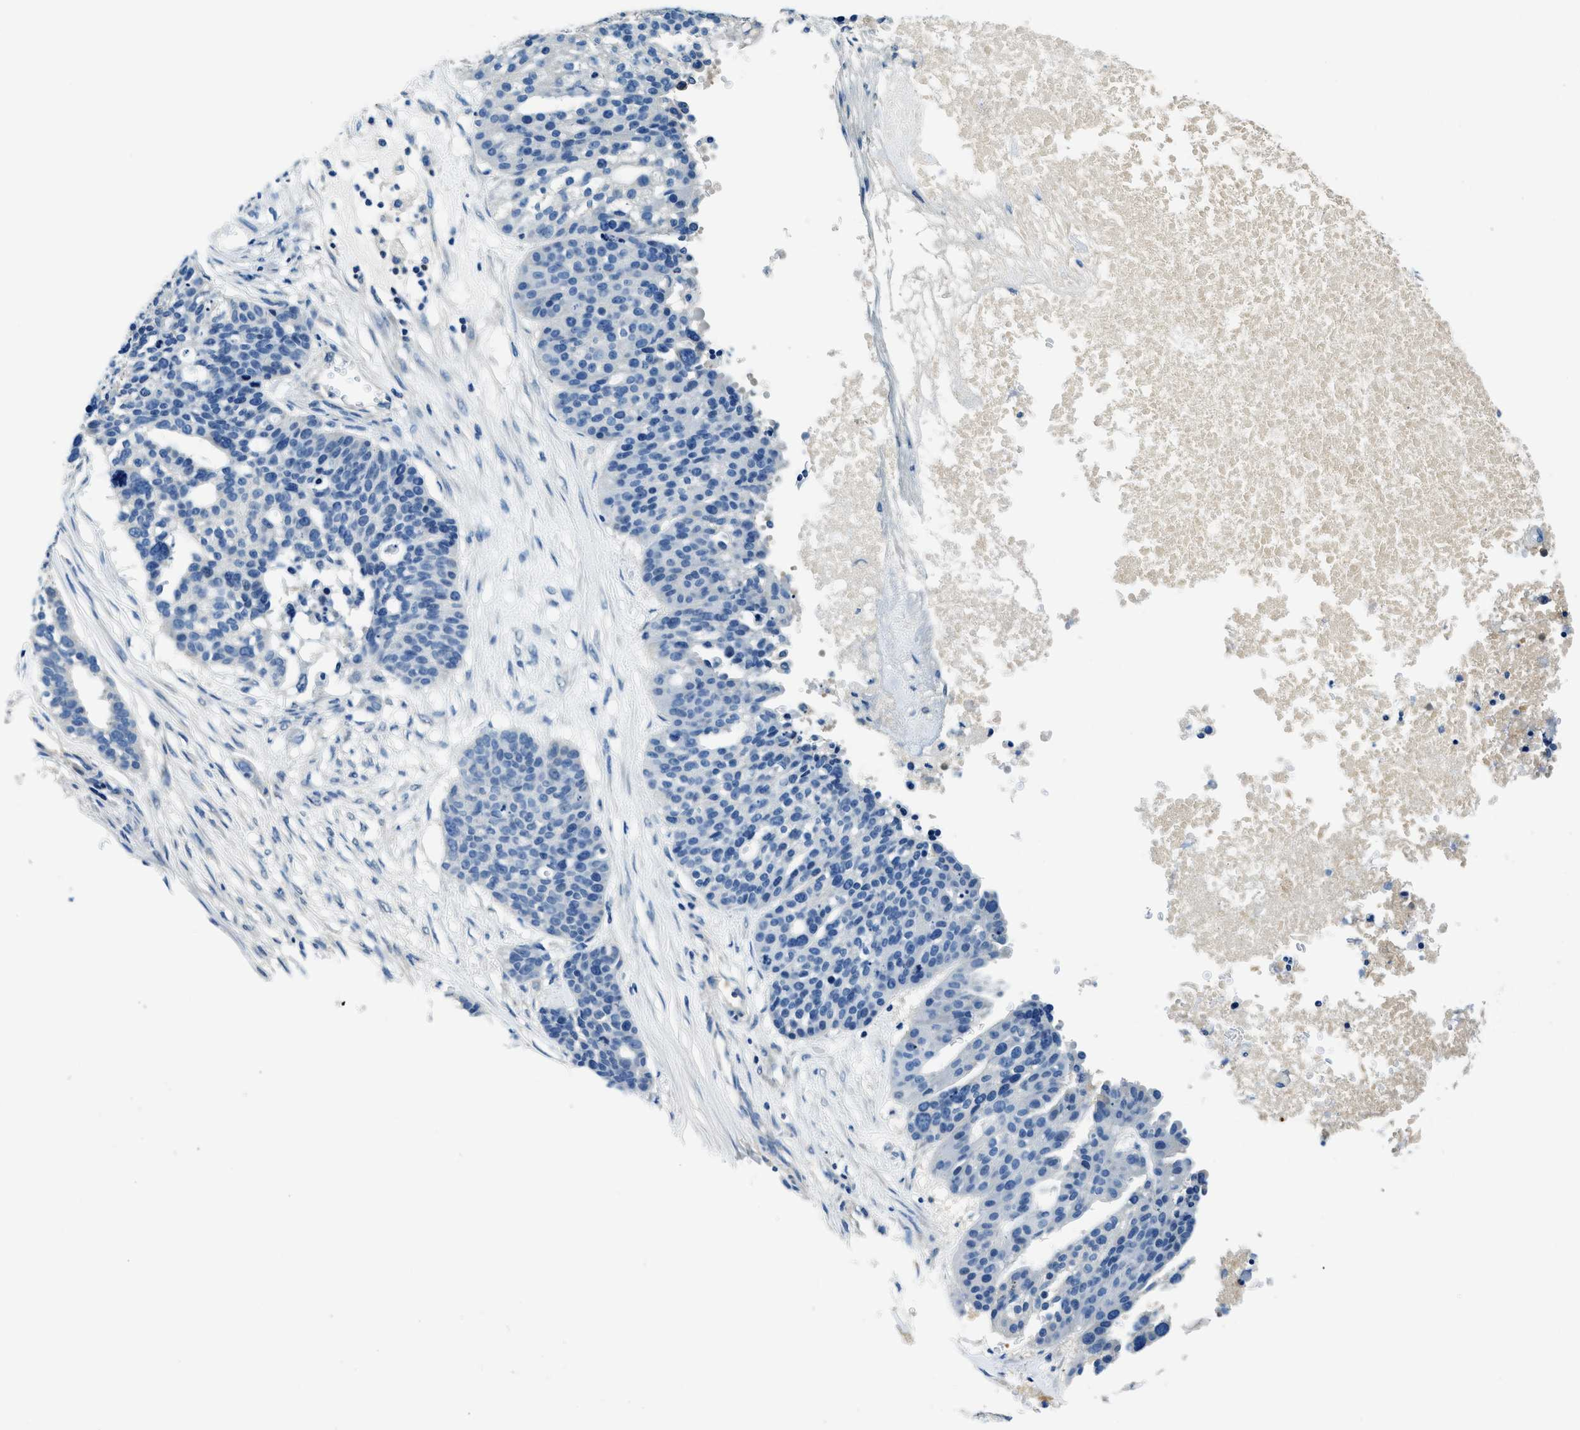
{"staining": {"intensity": "negative", "quantity": "none", "location": "none"}, "tissue": "ovarian cancer", "cell_type": "Tumor cells", "image_type": "cancer", "snomed": [{"axis": "morphology", "description": "Cystadenocarcinoma, serous, NOS"}, {"axis": "topography", "description": "Ovary"}], "caption": "IHC image of neoplastic tissue: serous cystadenocarcinoma (ovarian) stained with DAB displays no significant protein positivity in tumor cells.", "gene": "TMEM186", "patient": {"sex": "female", "age": 59}}